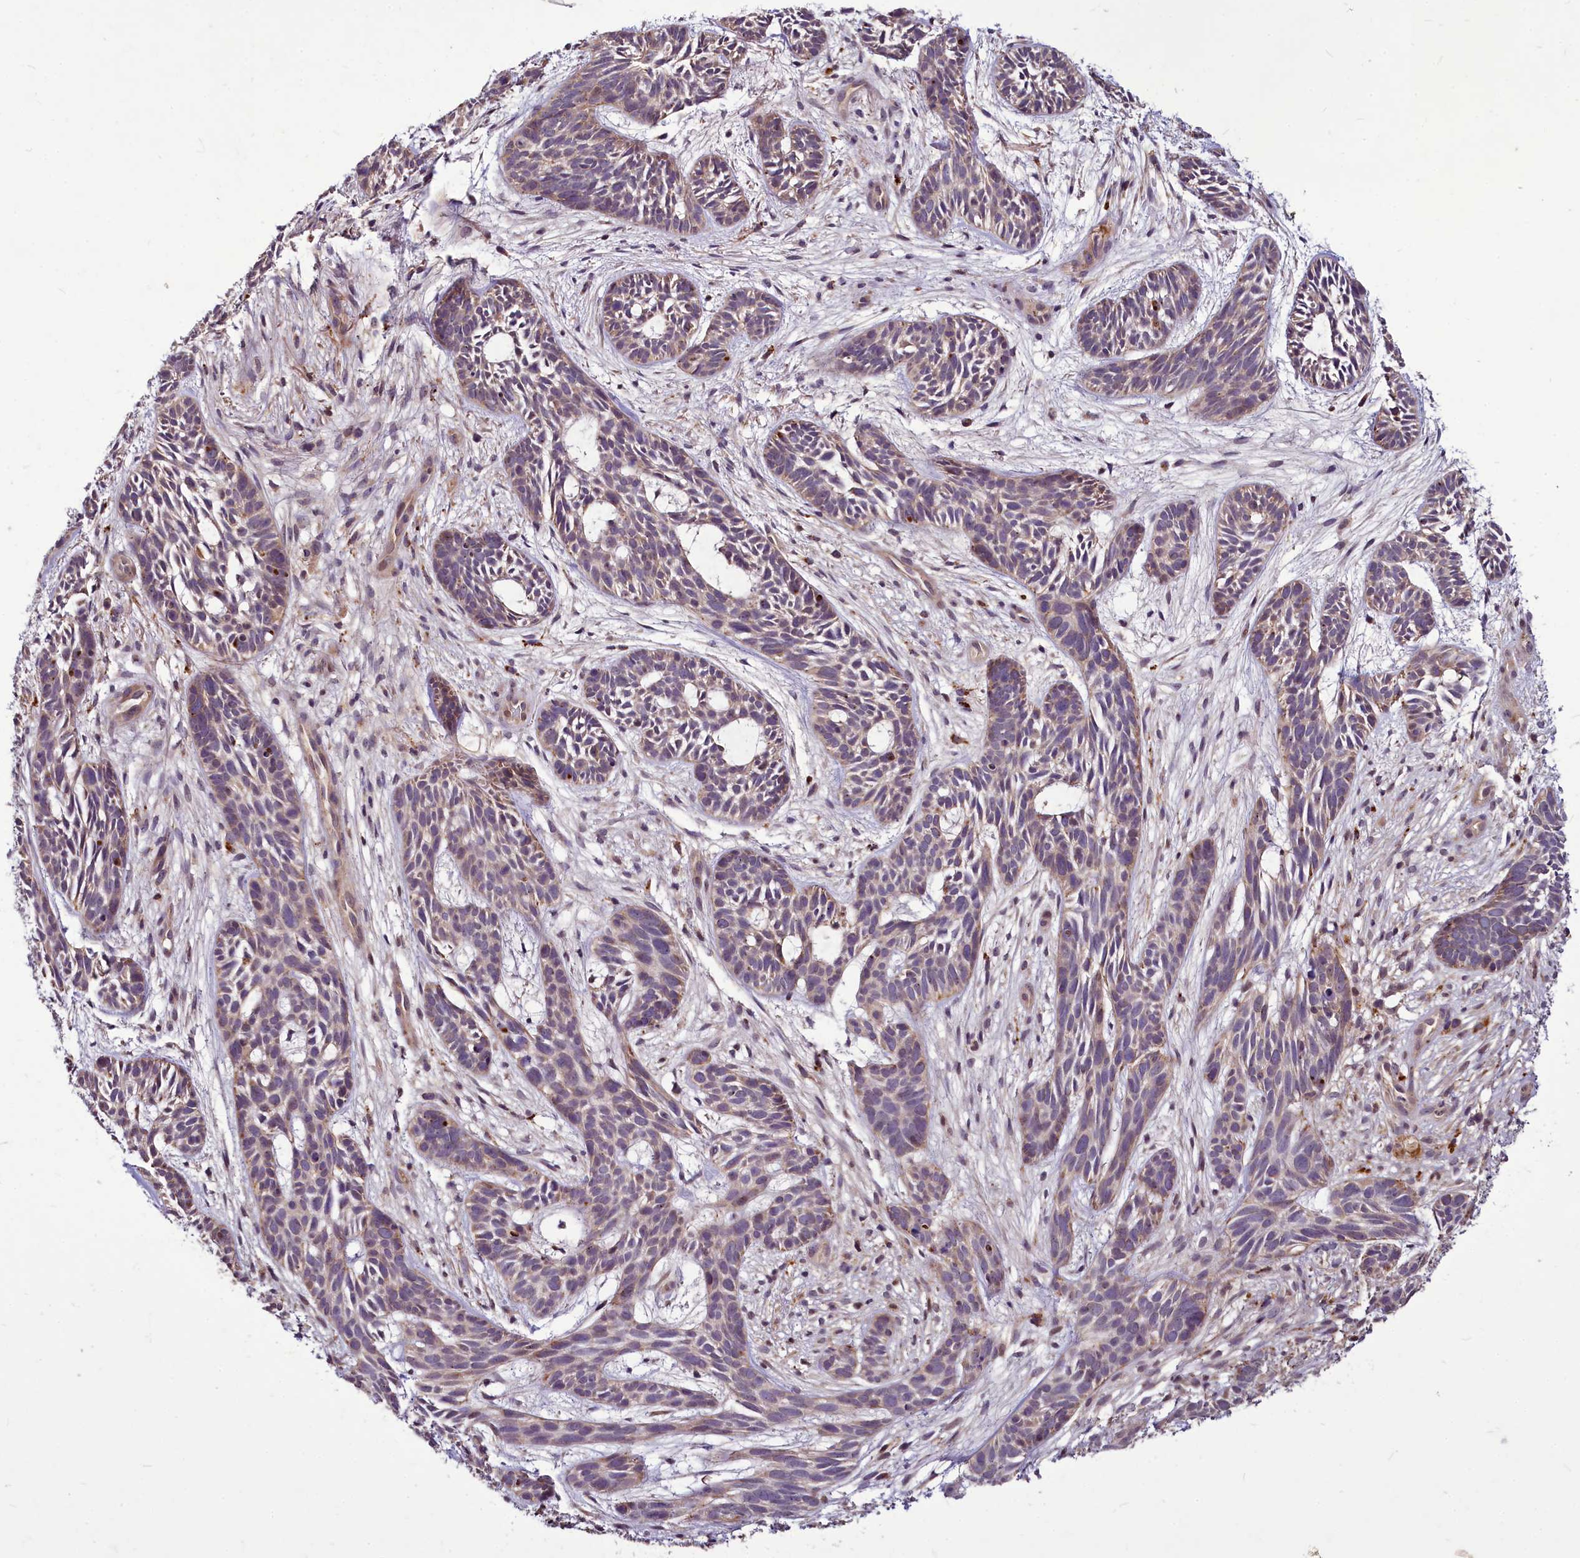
{"staining": {"intensity": "weak", "quantity": "<25%", "location": "cytoplasmic/membranous"}, "tissue": "skin cancer", "cell_type": "Tumor cells", "image_type": "cancer", "snomed": [{"axis": "morphology", "description": "Basal cell carcinoma"}, {"axis": "topography", "description": "Skin"}], "caption": "DAB (3,3'-diaminobenzidine) immunohistochemical staining of skin cancer (basal cell carcinoma) shows no significant positivity in tumor cells.", "gene": "C11orf86", "patient": {"sex": "male", "age": 89}}